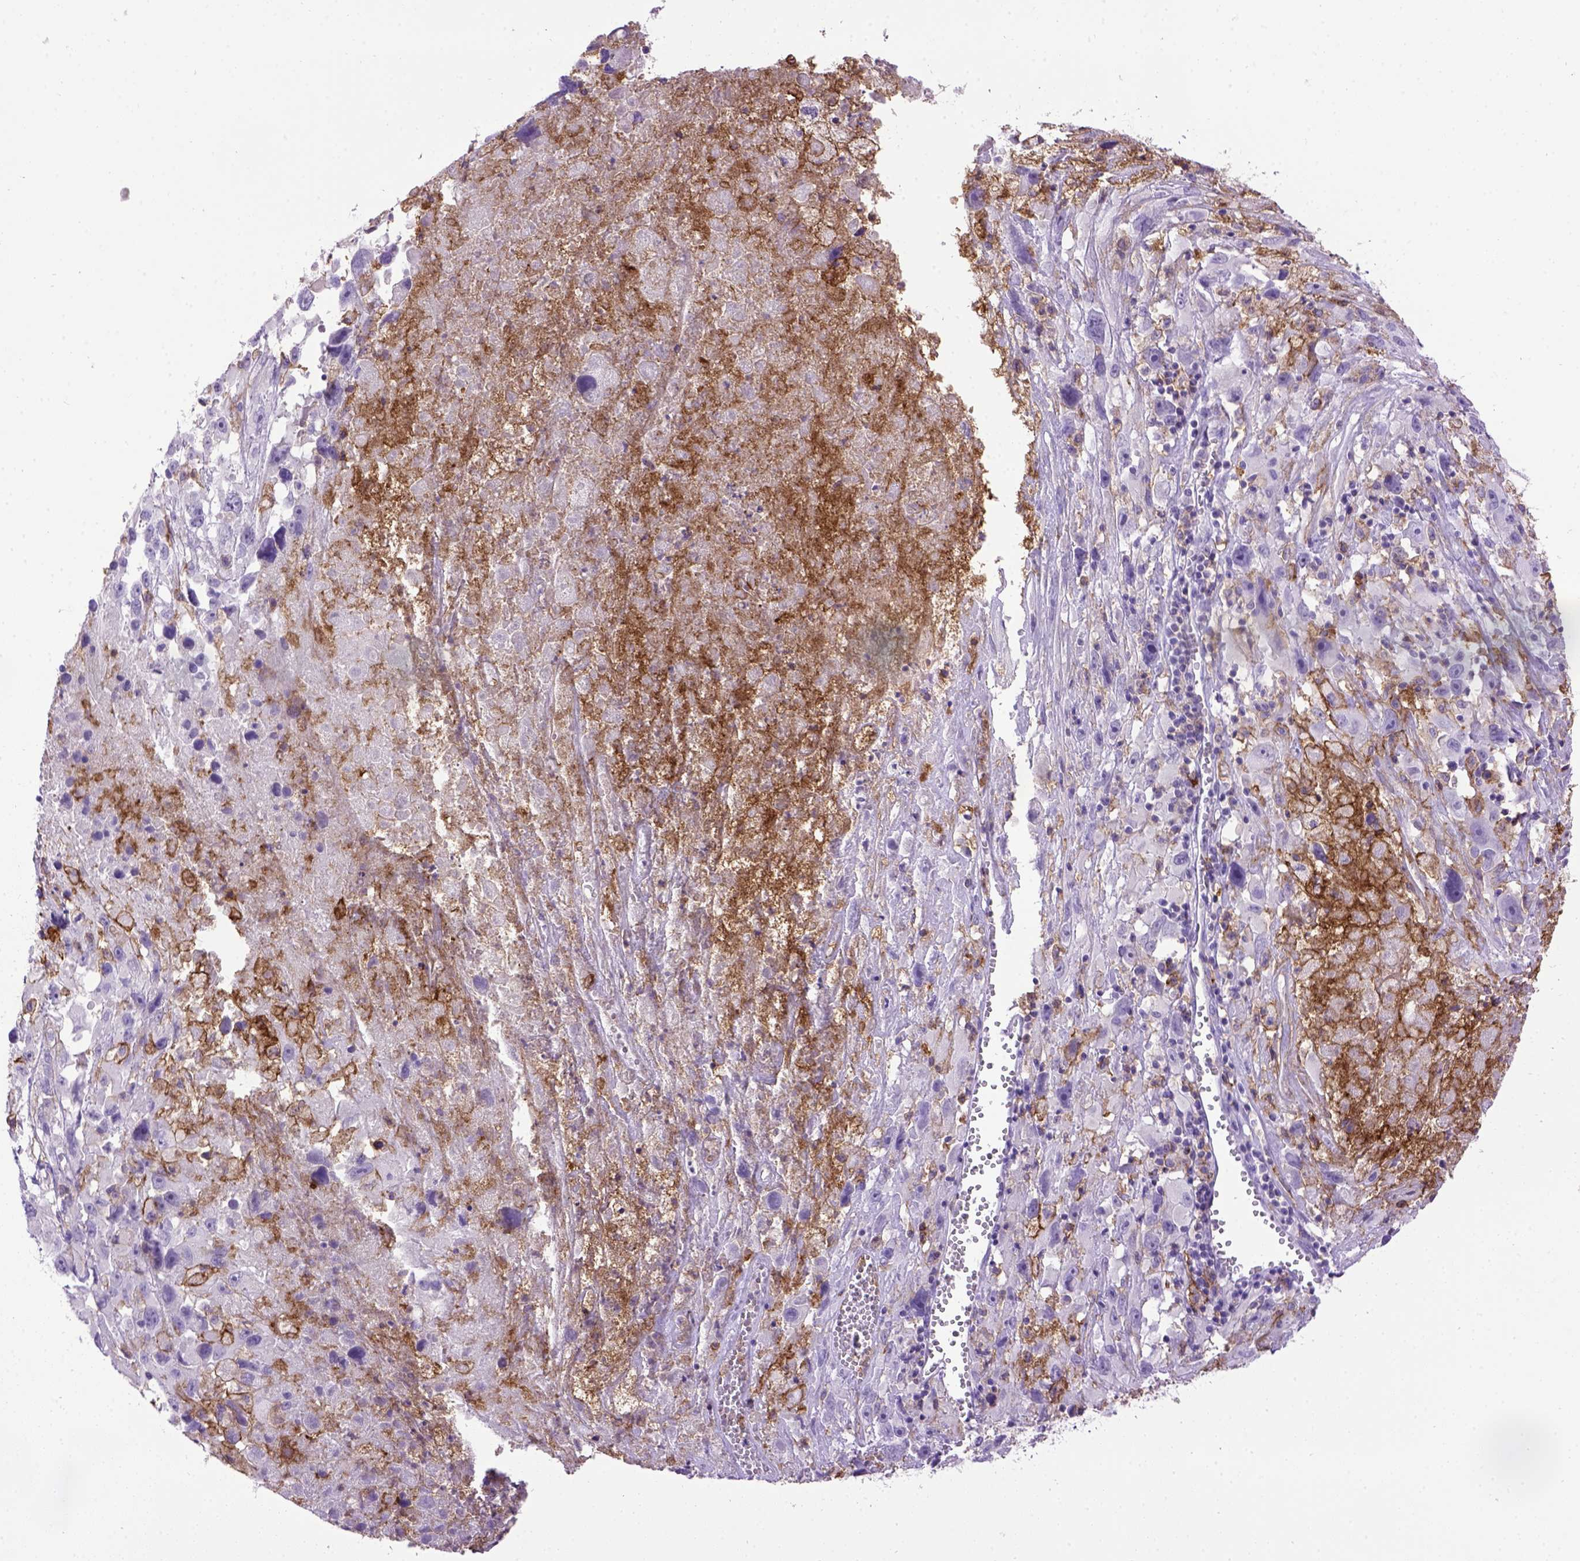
{"staining": {"intensity": "negative", "quantity": "none", "location": "none"}, "tissue": "melanoma", "cell_type": "Tumor cells", "image_type": "cancer", "snomed": [{"axis": "morphology", "description": "Malignant melanoma, Metastatic site"}, {"axis": "topography", "description": "Lymph node"}], "caption": "Tumor cells are negative for protein expression in human melanoma.", "gene": "ITGAX", "patient": {"sex": "male", "age": 50}}